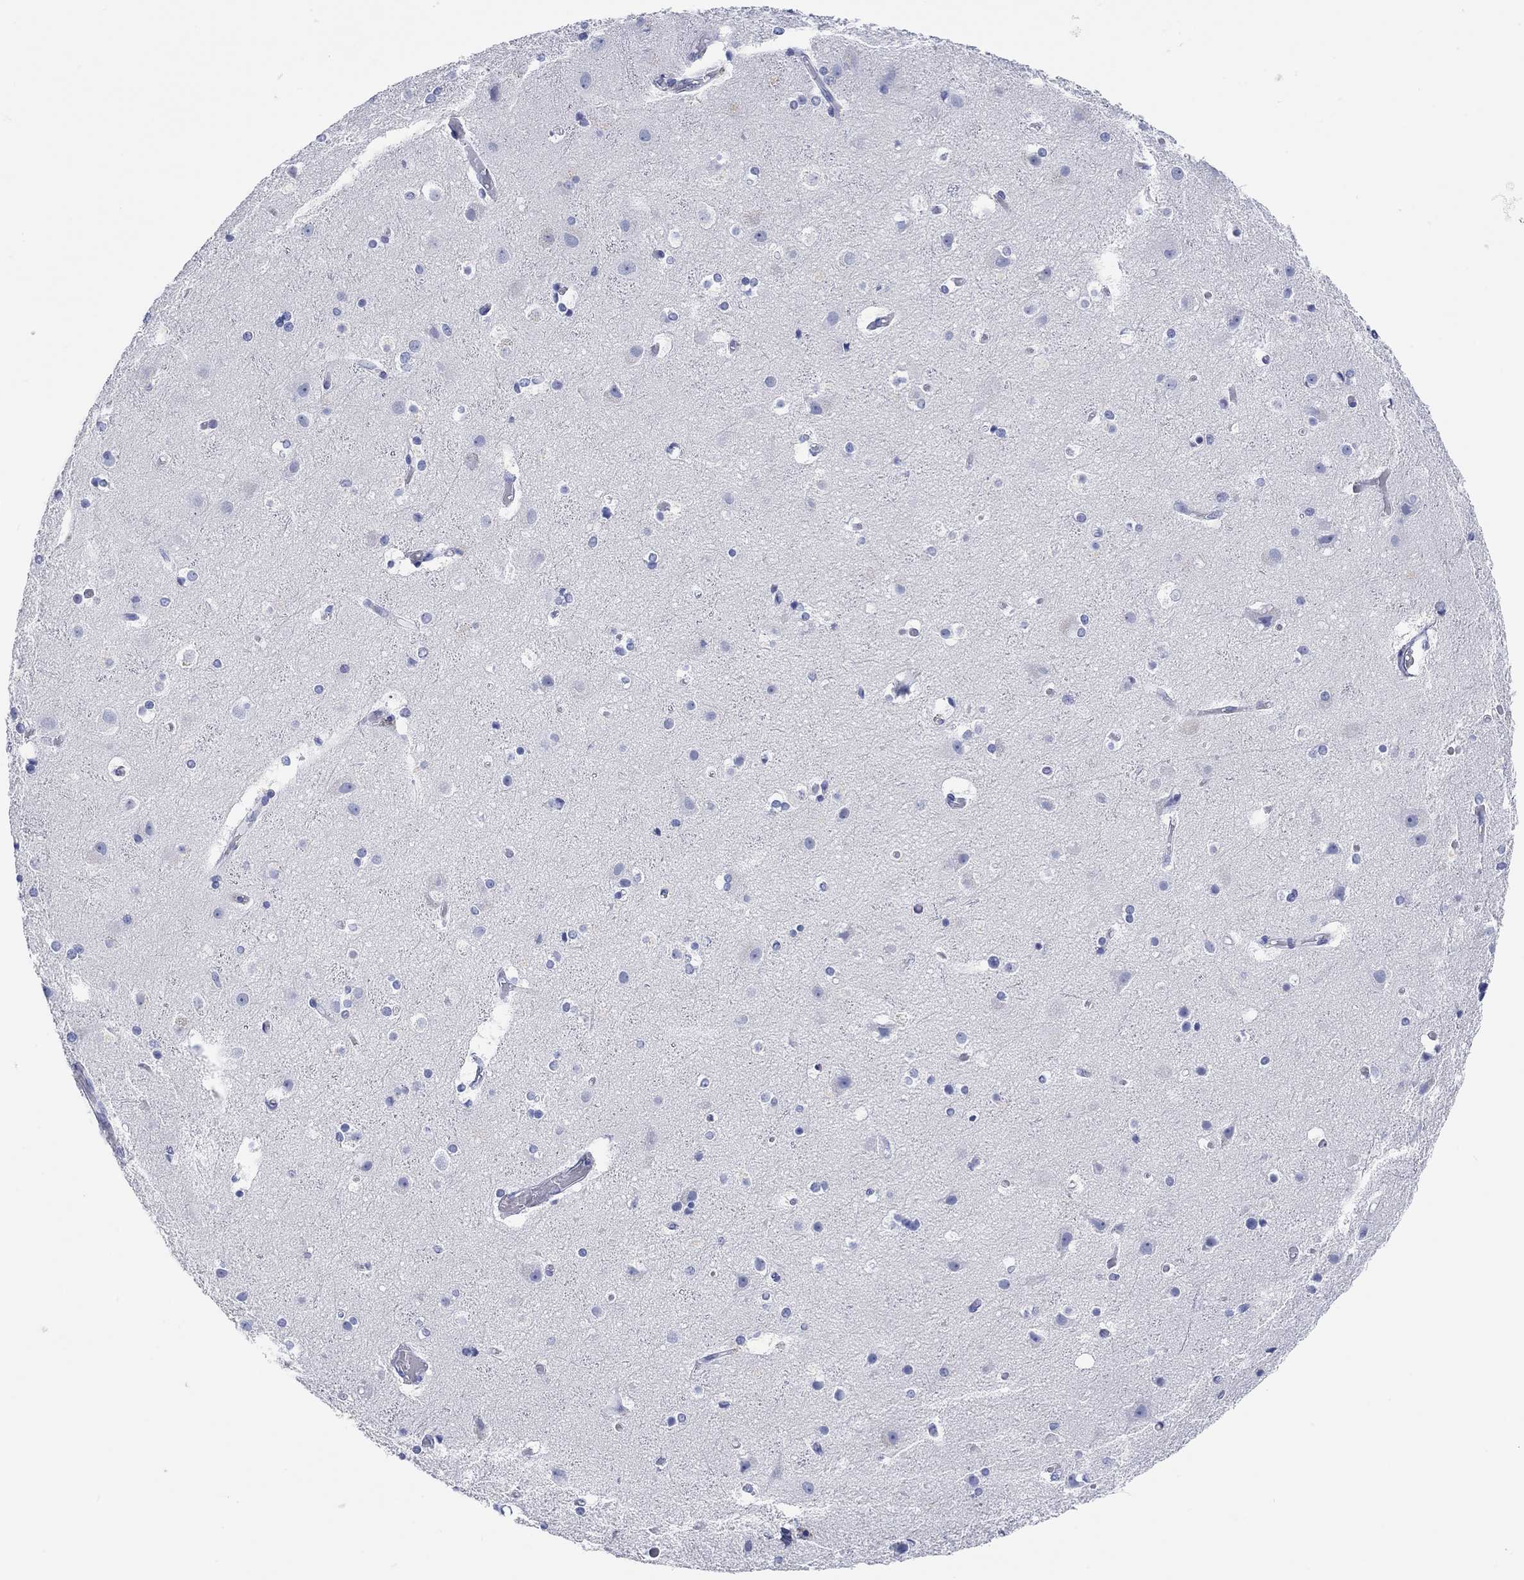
{"staining": {"intensity": "negative", "quantity": "none", "location": "none"}, "tissue": "cerebral cortex", "cell_type": "Endothelial cells", "image_type": "normal", "snomed": [{"axis": "morphology", "description": "Normal tissue, NOS"}, {"axis": "topography", "description": "Cerebral cortex"}], "caption": "IHC of unremarkable cerebral cortex displays no positivity in endothelial cells.", "gene": "XIRP2", "patient": {"sex": "female", "age": 52}}